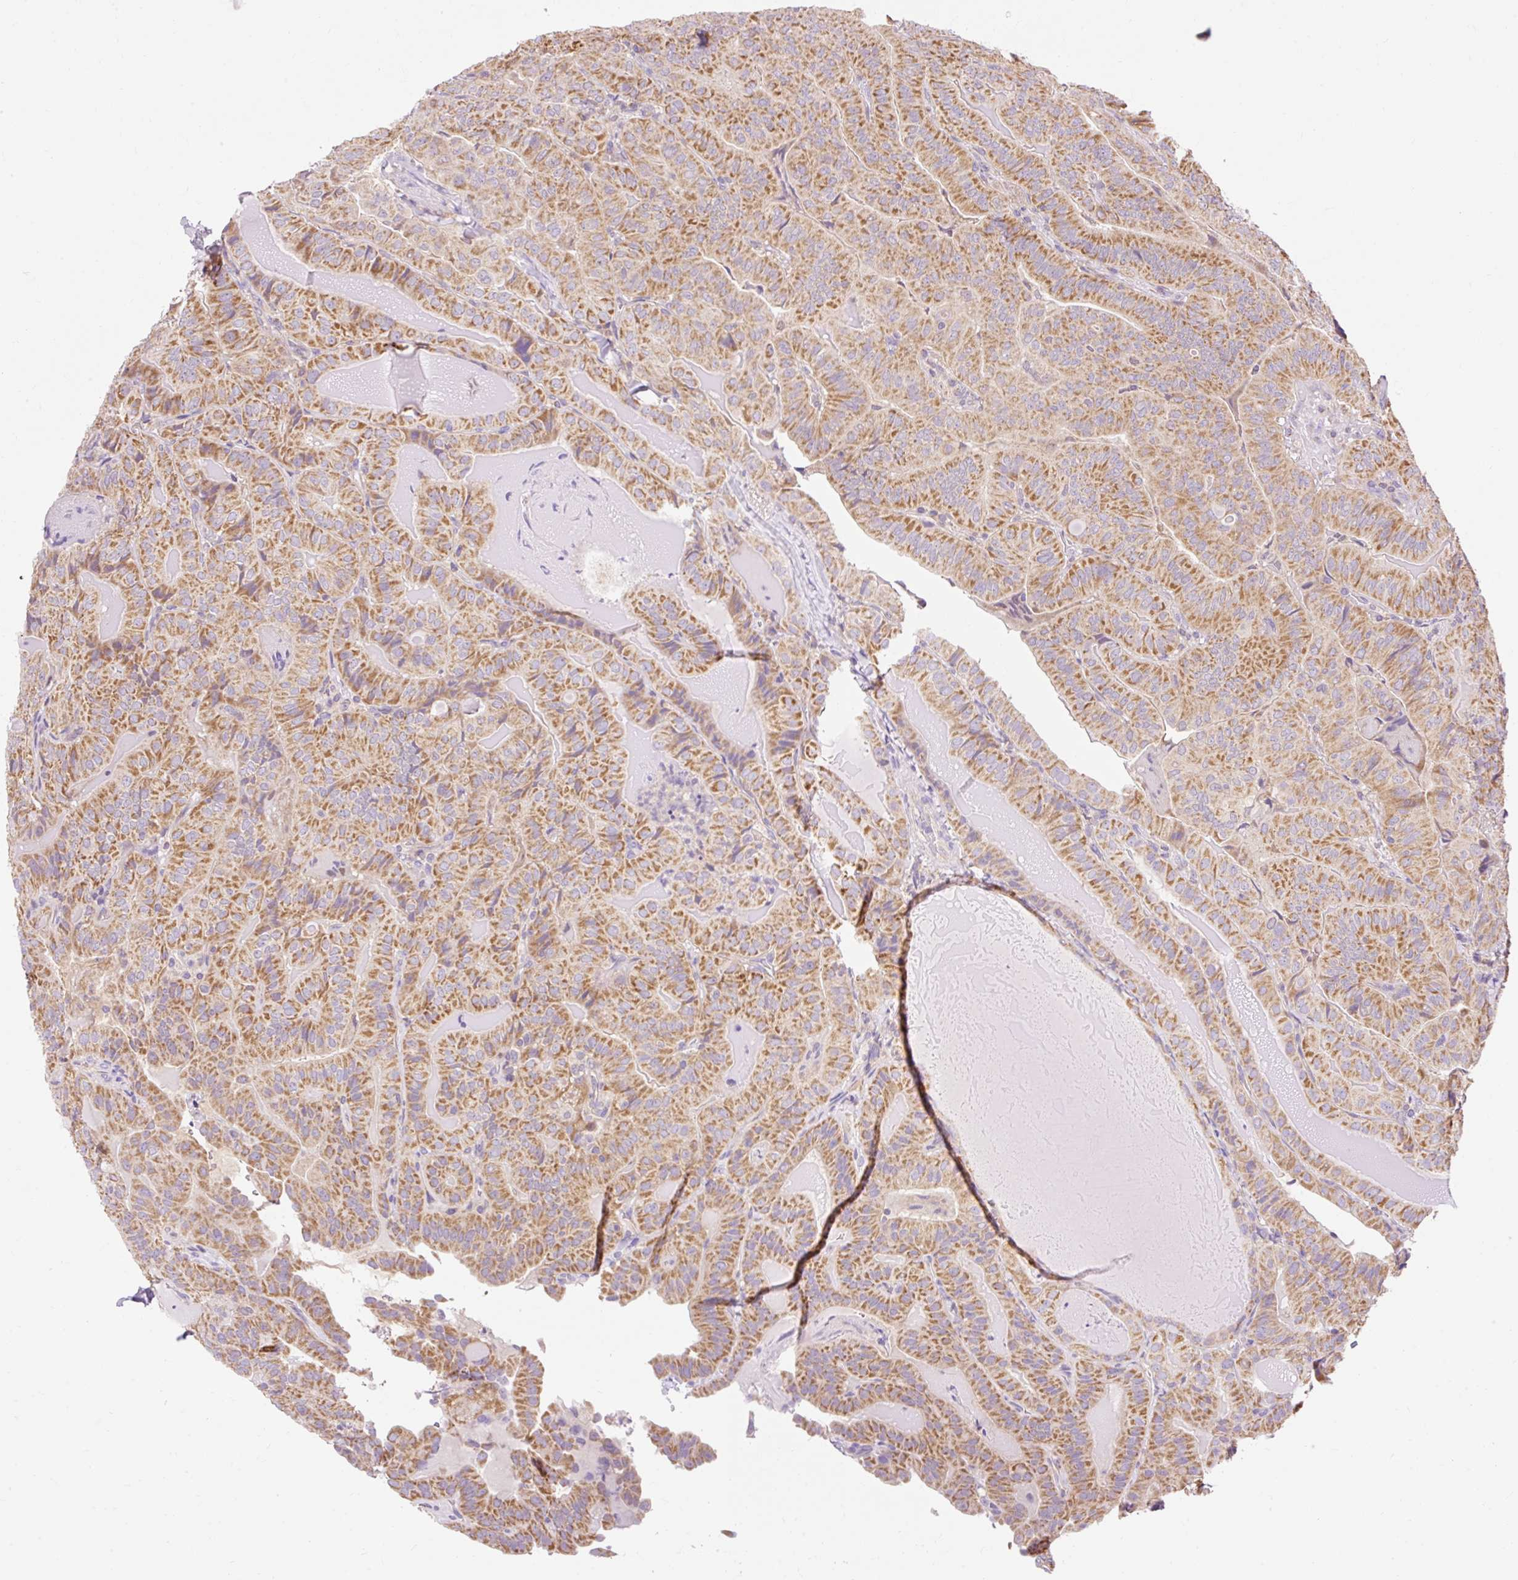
{"staining": {"intensity": "moderate", "quantity": ">75%", "location": "cytoplasmic/membranous"}, "tissue": "thyroid cancer", "cell_type": "Tumor cells", "image_type": "cancer", "snomed": [{"axis": "morphology", "description": "Papillary adenocarcinoma, NOS"}, {"axis": "topography", "description": "Thyroid gland"}], "caption": "Protein analysis of thyroid papillary adenocarcinoma tissue shows moderate cytoplasmic/membranous expression in approximately >75% of tumor cells.", "gene": "IMMT", "patient": {"sex": "female", "age": 68}}